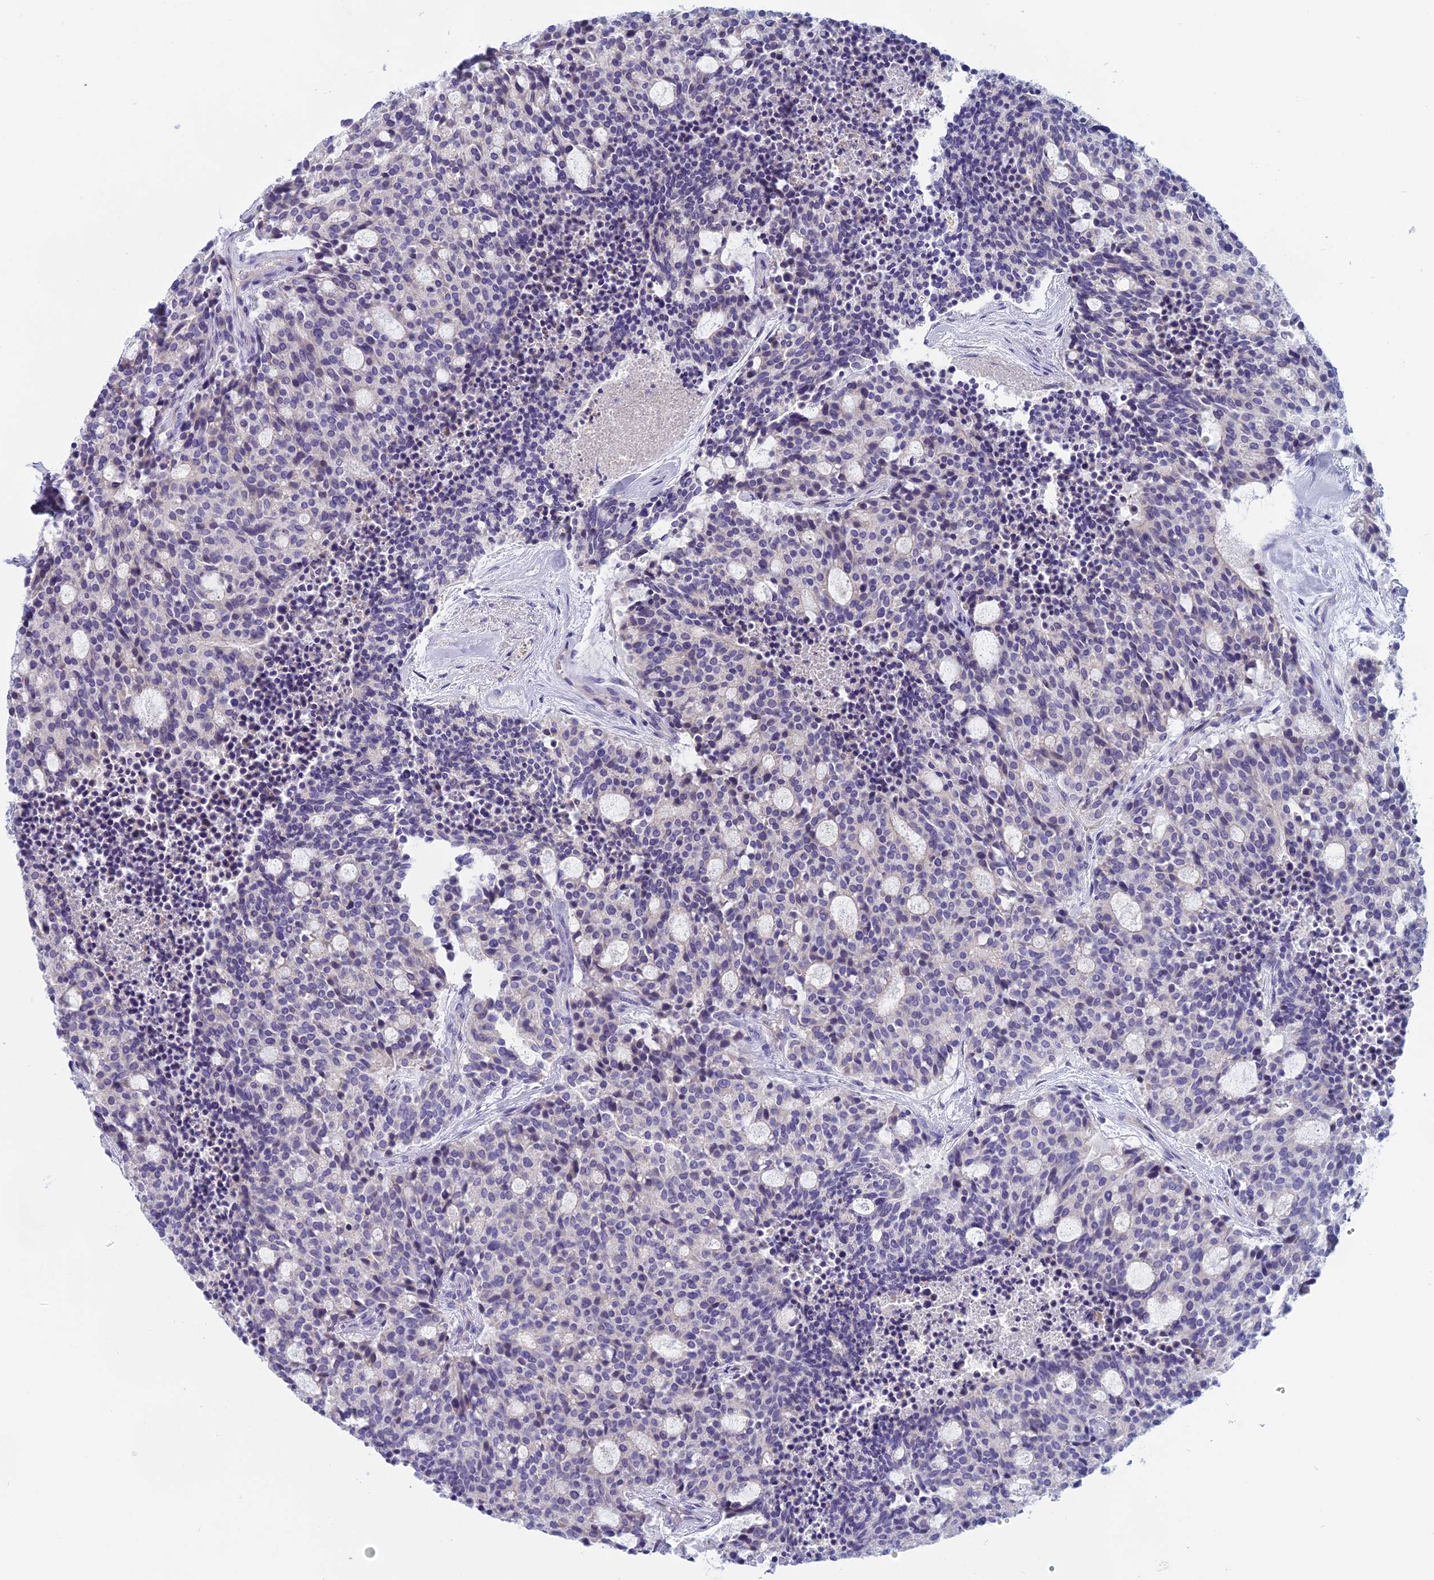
{"staining": {"intensity": "negative", "quantity": "none", "location": "none"}, "tissue": "carcinoid", "cell_type": "Tumor cells", "image_type": "cancer", "snomed": [{"axis": "morphology", "description": "Carcinoid, malignant, NOS"}, {"axis": "topography", "description": "Pancreas"}], "caption": "DAB immunohistochemical staining of human carcinoid reveals no significant staining in tumor cells.", "gene": "SEMA7A", "patient": {"sex": "female", "age": 54}}